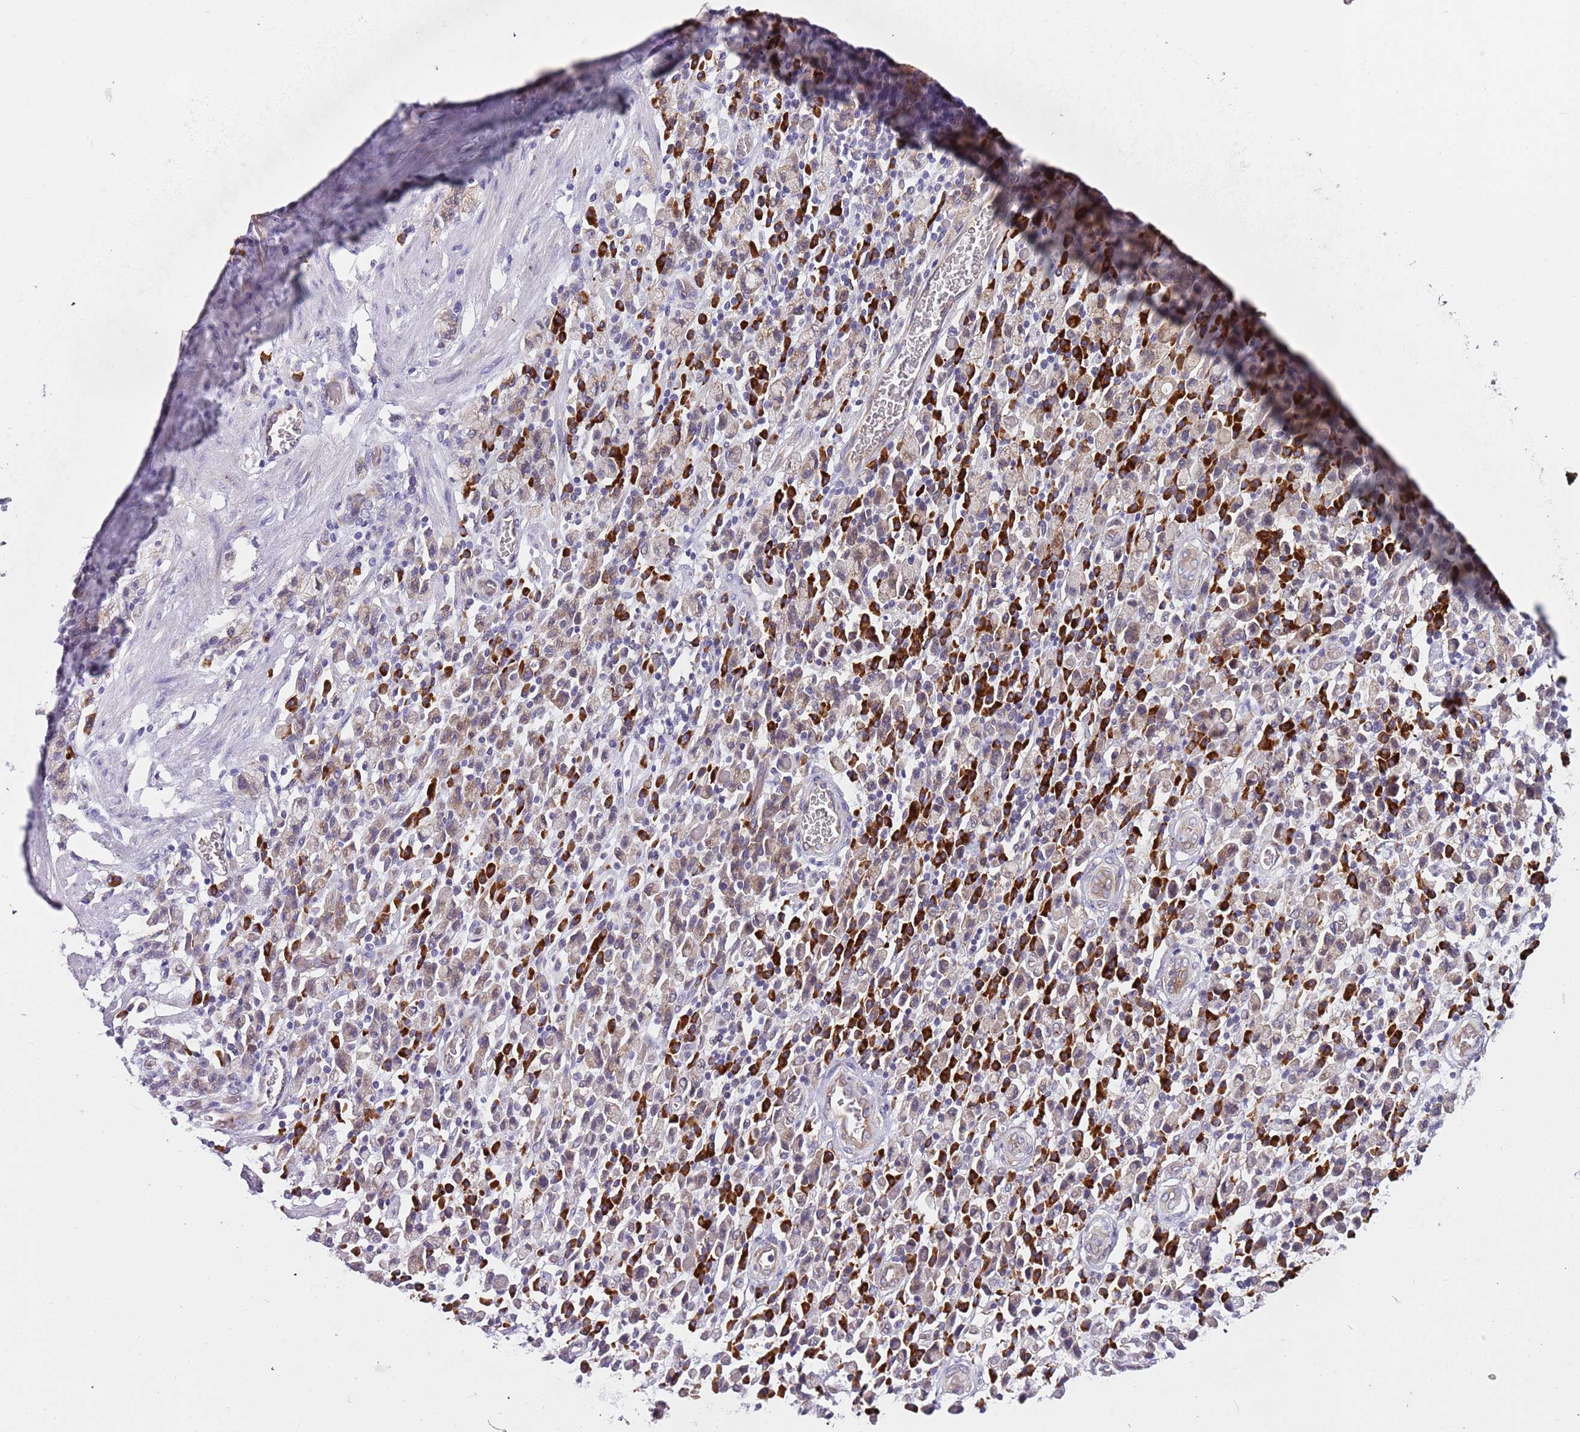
{"staining": {"intensity": "weak", "quantity": ">75%", "location": "cytoplasmic/membranous"}, "tissue": "stomach cancer", "cell_type": "Tumor cells", "image_type": "cancer", "snomed": [{"axis": "morphology", "description": "Adenocarcinoma, NOS"}, {"axis": "topography", "description": "Stomach"}], "caption": "An image of stomach cancer stained for a protein displays weak cytoplasmic/membranous brown staining in tumor cells.", "gene": "VWCE", "patient": {"sex": "male", "age": 77}}